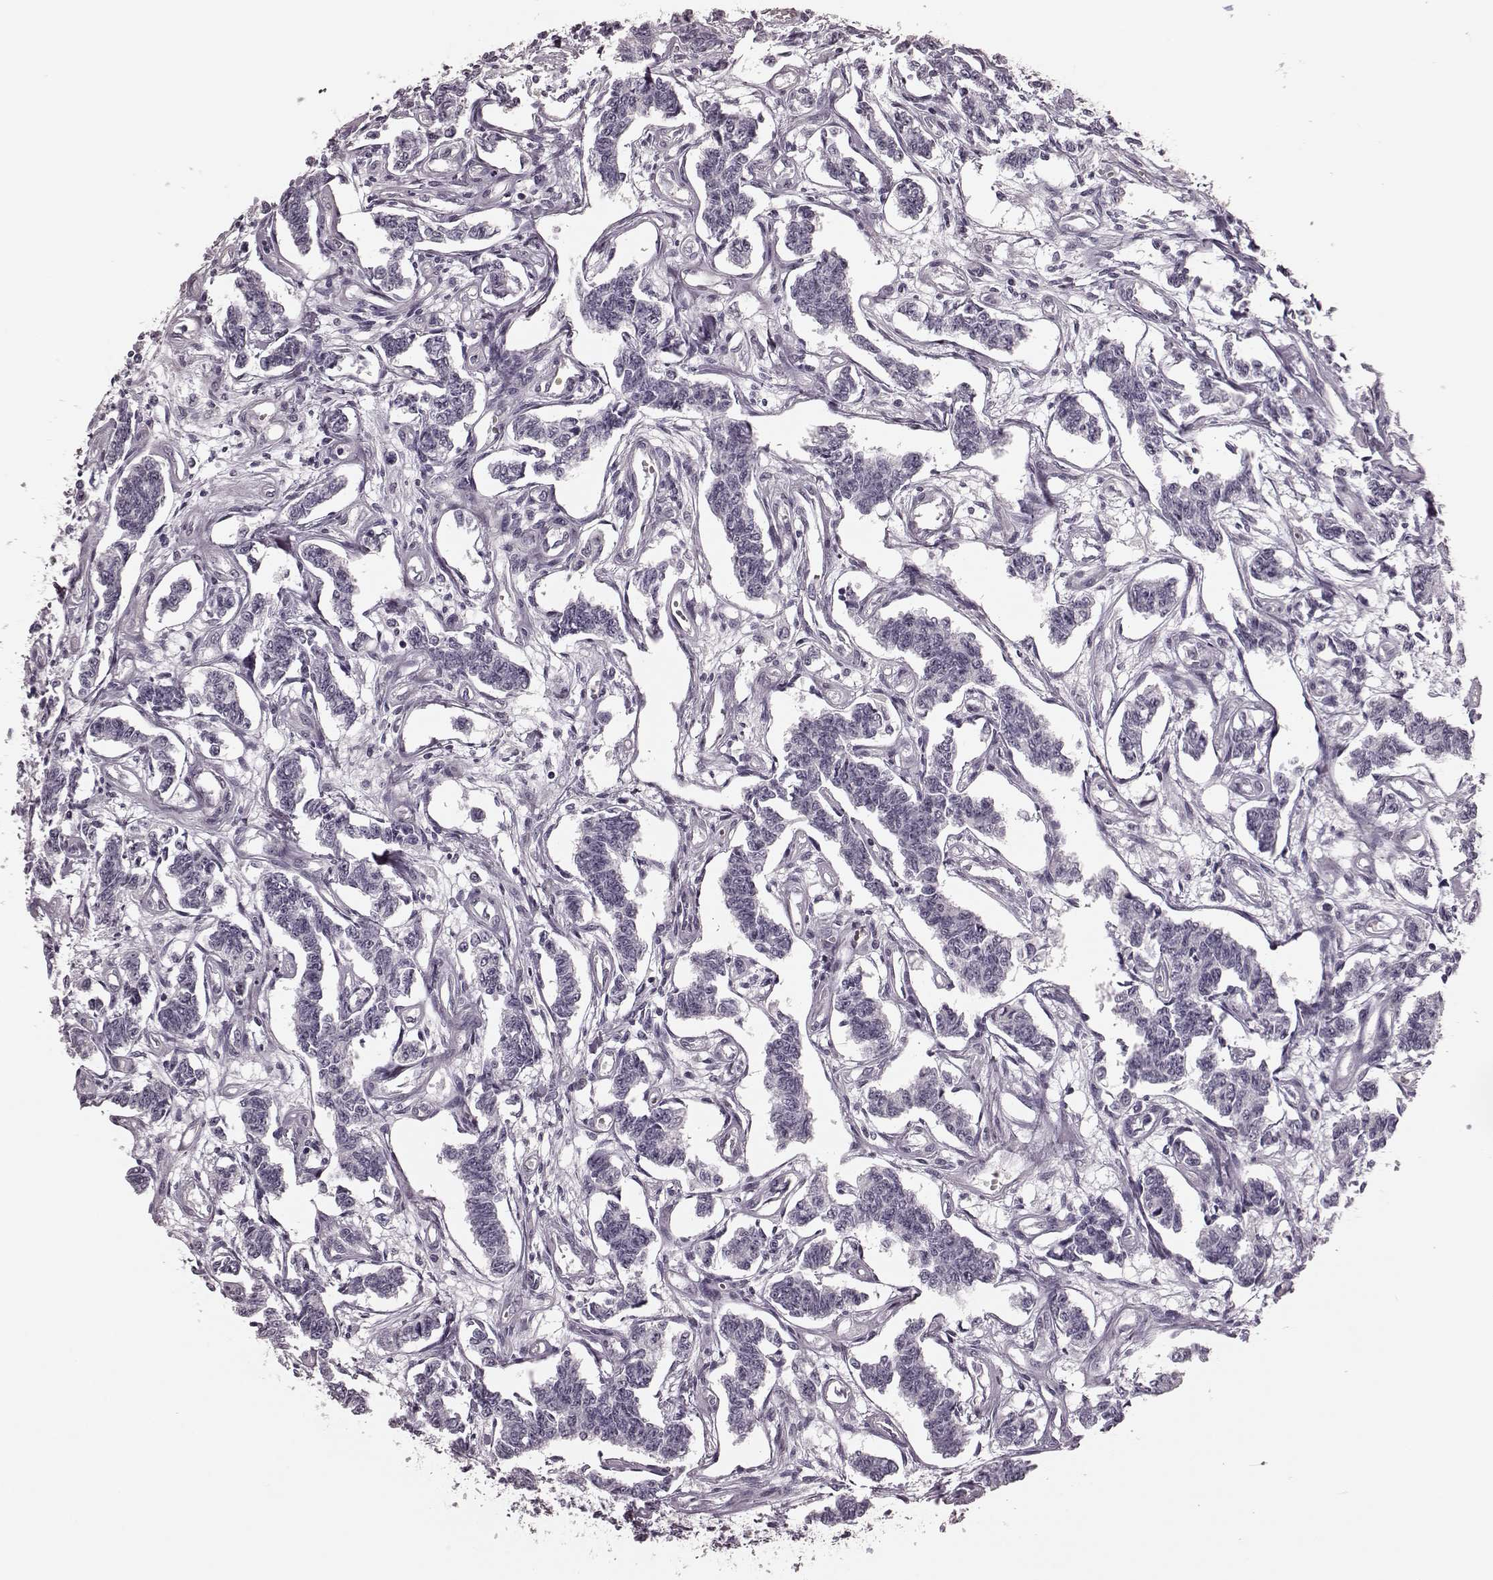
{"staining": {"intensity": "negative", "quantity": "none", "location": "none"}, "tissue": "carcinoid", "cell_type": "Tumor cells", "image_type": "cancer", "snomed": [{"axis": "morphology", "description": "Carcinoid, malignant, NOS"}, {"axis": "topography", "description": "Kidney"}], "caption": "Immunohistochemical staining of human carcinoid shows no significant positivity in tumor cells.", "gene": "TRPM1", "patient": {"sex": "female", "age": 41}}